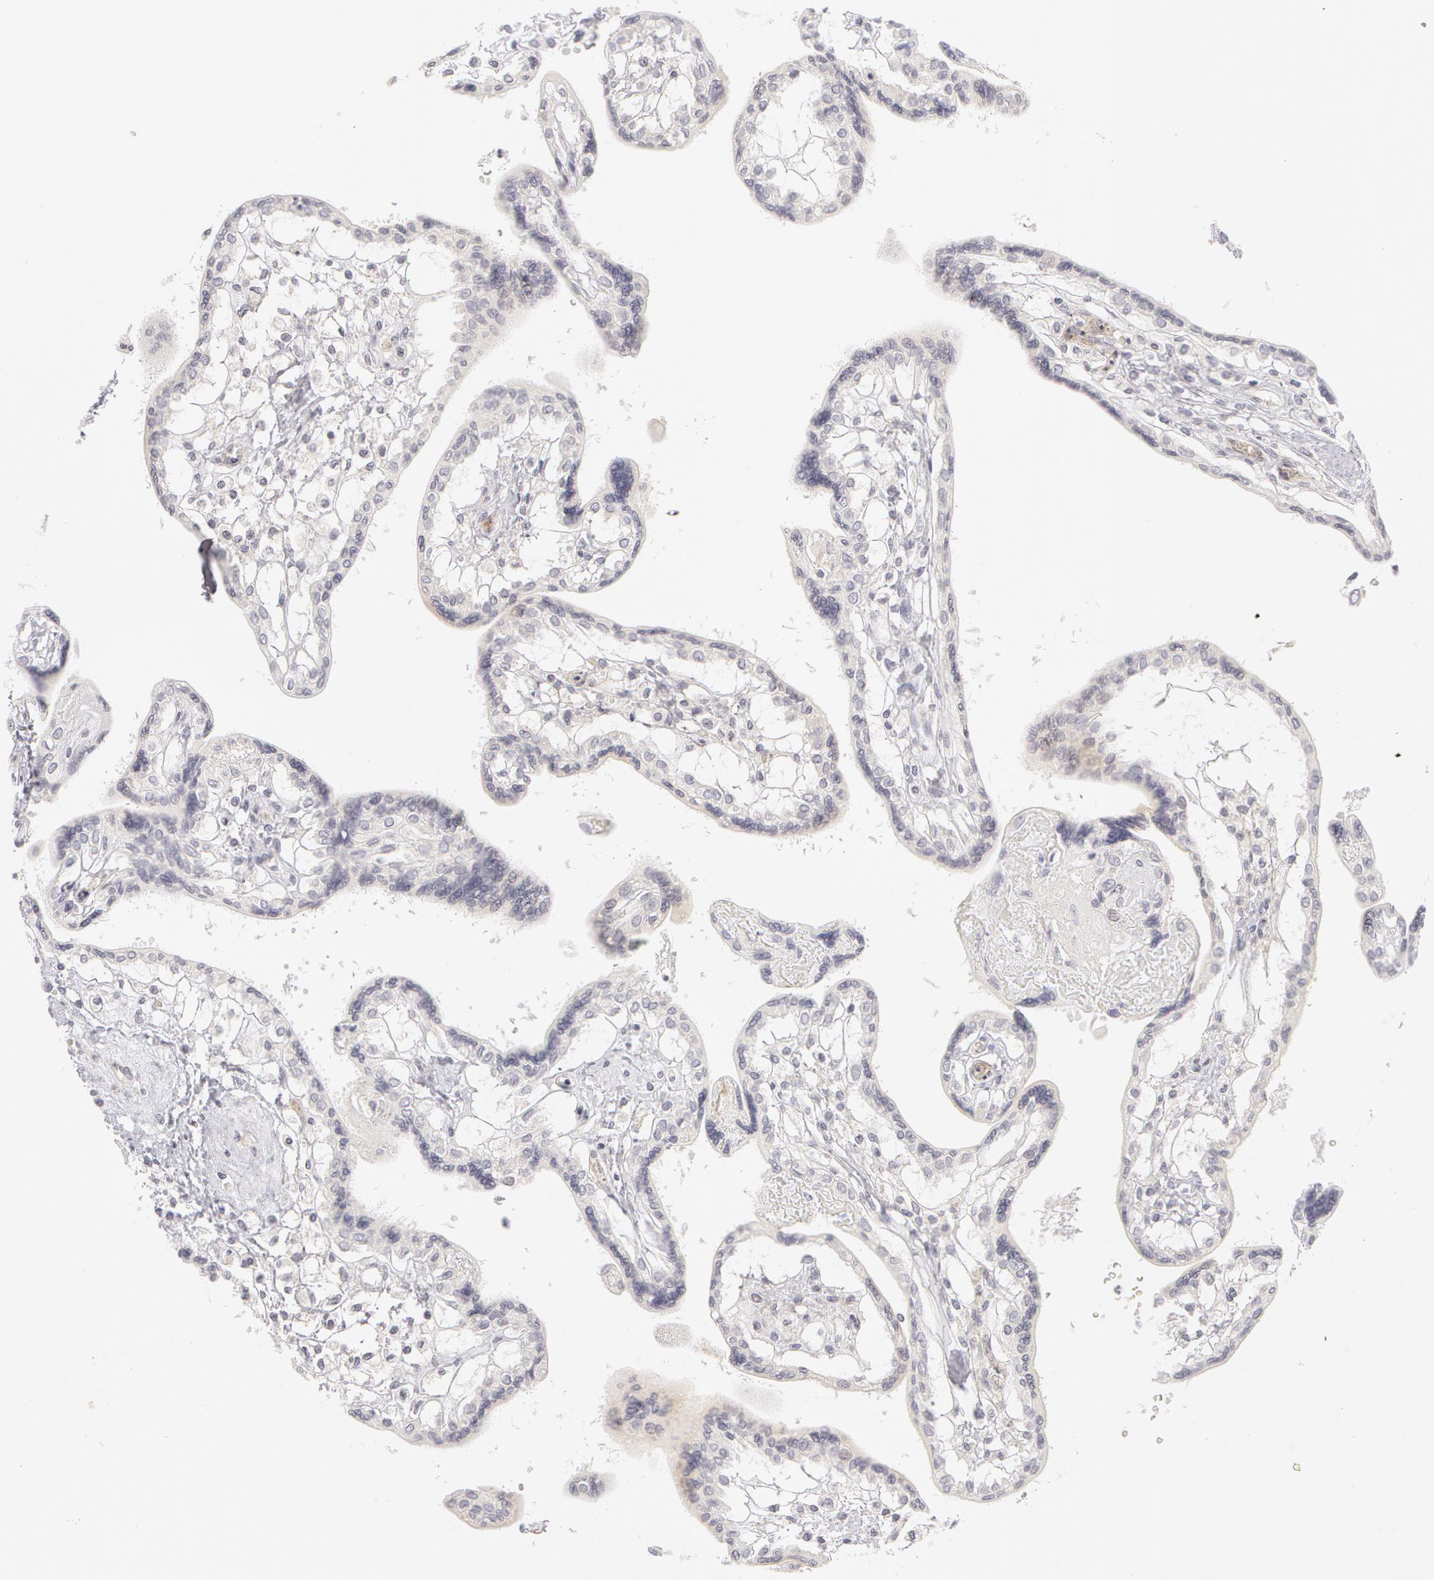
{"staining": {"intensity": "negative", "quantity": "none", "location": "none"}, "tissue": "placenta", "cell_type": "Decidual cells", "image_type": "normal", "snomed": [{"axis": "morphology", "description": "Normal tissue, NOS"}, {"axis": "topography", "description": "Placenta"}], "caption": "DAB immunohistochemical staining of normal placenta reveals no significant positivity in decidual cells. (Brightfield microscopy of DAB immunohistochemistry at high magnification).", "gene": "ABCB1", "patient": {"sex": "female", "age": 31}}